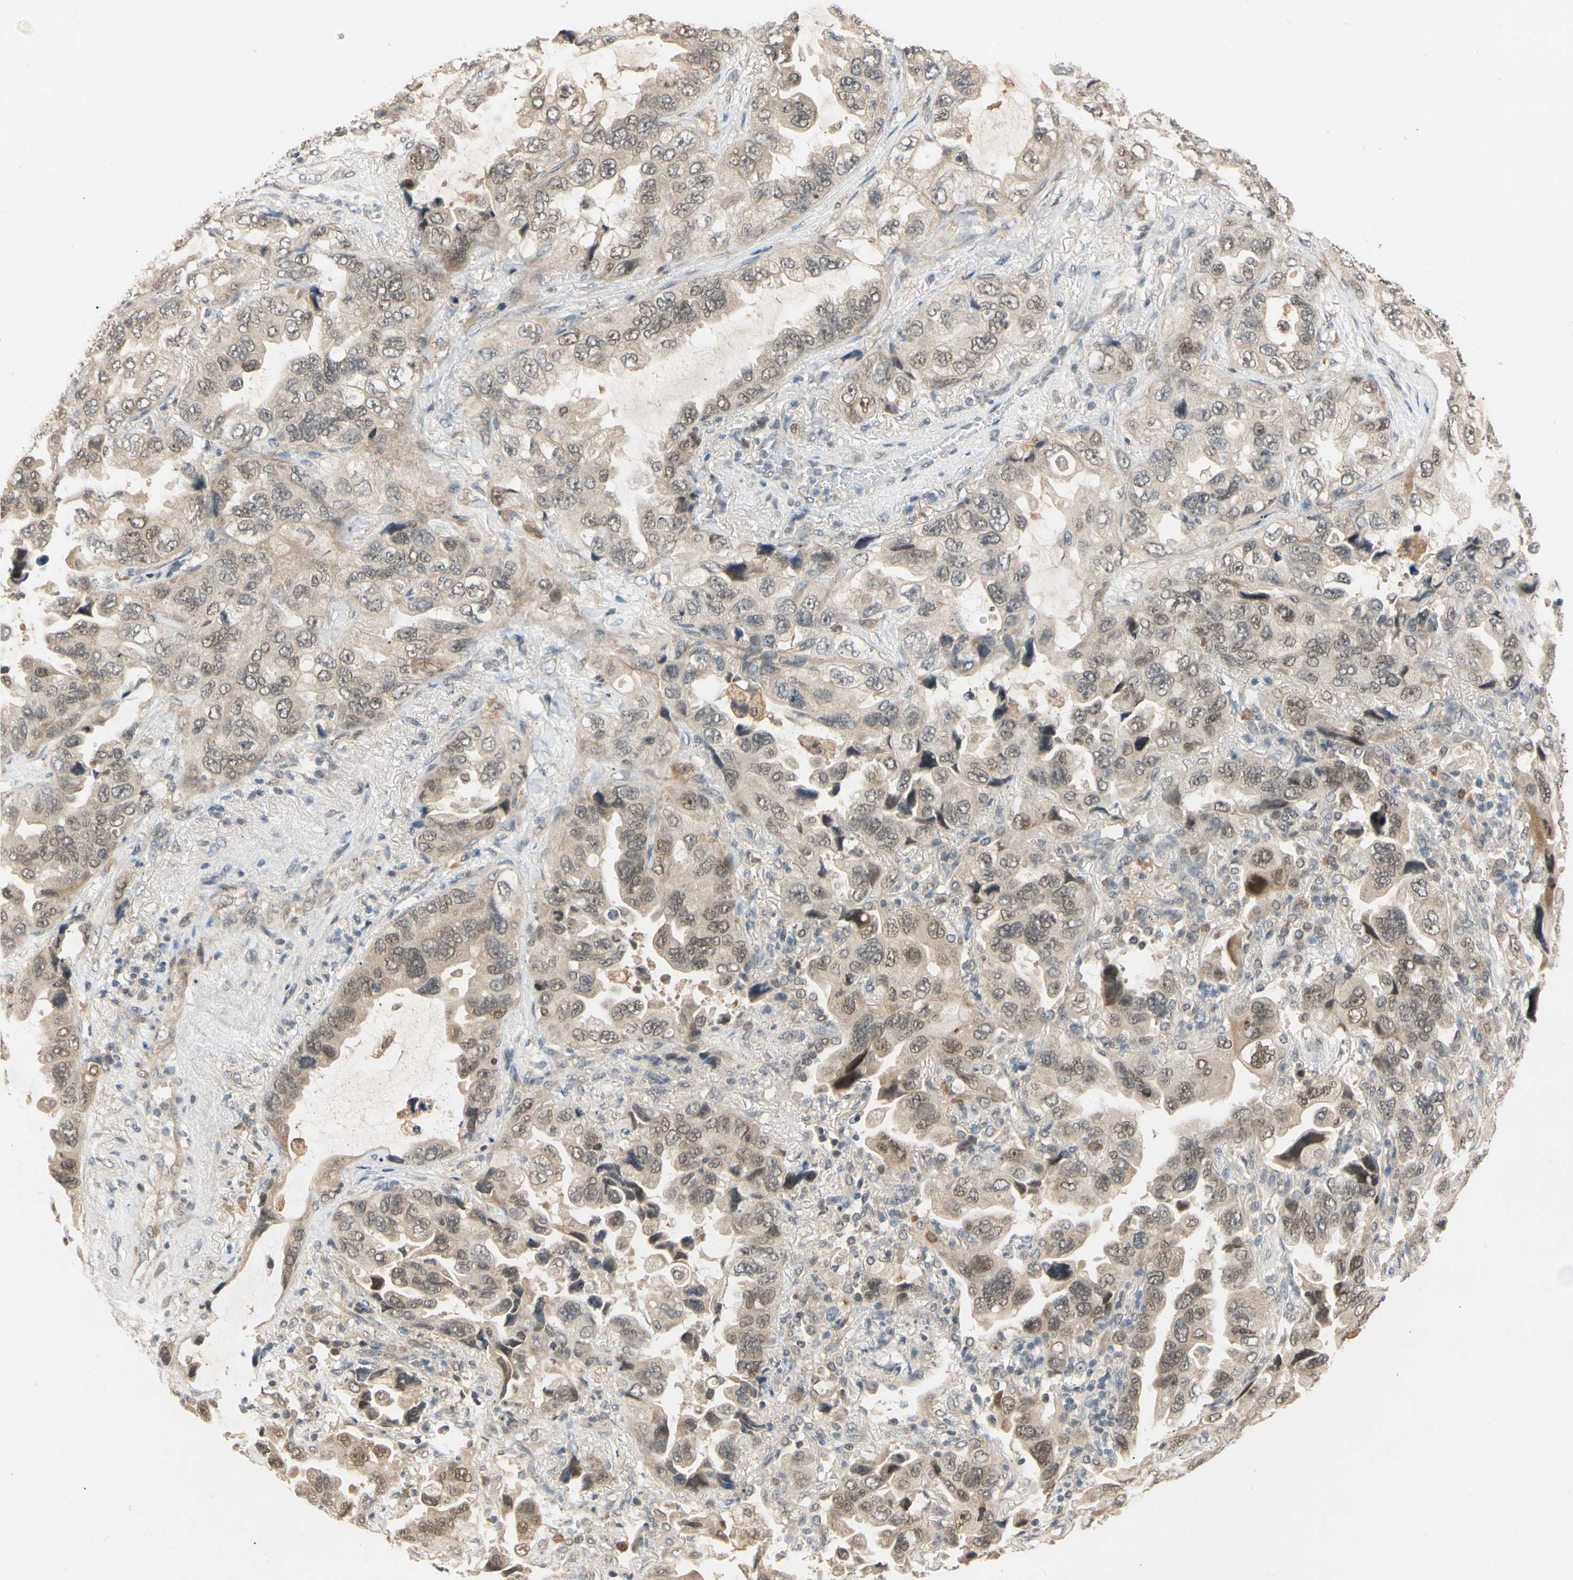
{"staining": {"intensity": "moderate", "quantity": ">75%", "location": "cytoplasmic/membranous,nuclear"}, "tissue": "lung cancer", "cell_type": "Tumor cells", "image_type": "cancer", "snomed": [{"axis": "morphology", "description": "Squamous cell carcinoma, NOS"}, {"axis": "topography", "description": "Lung"}], "caption": "Protein staining of lung squamous cell carcinoma tissue exhibits moderate cytoplasmic/membranous and nuclear expression in about >75% of tumor cells.", "gene": "RIOX2", "patient": {"sex": "female", "age": 73}}